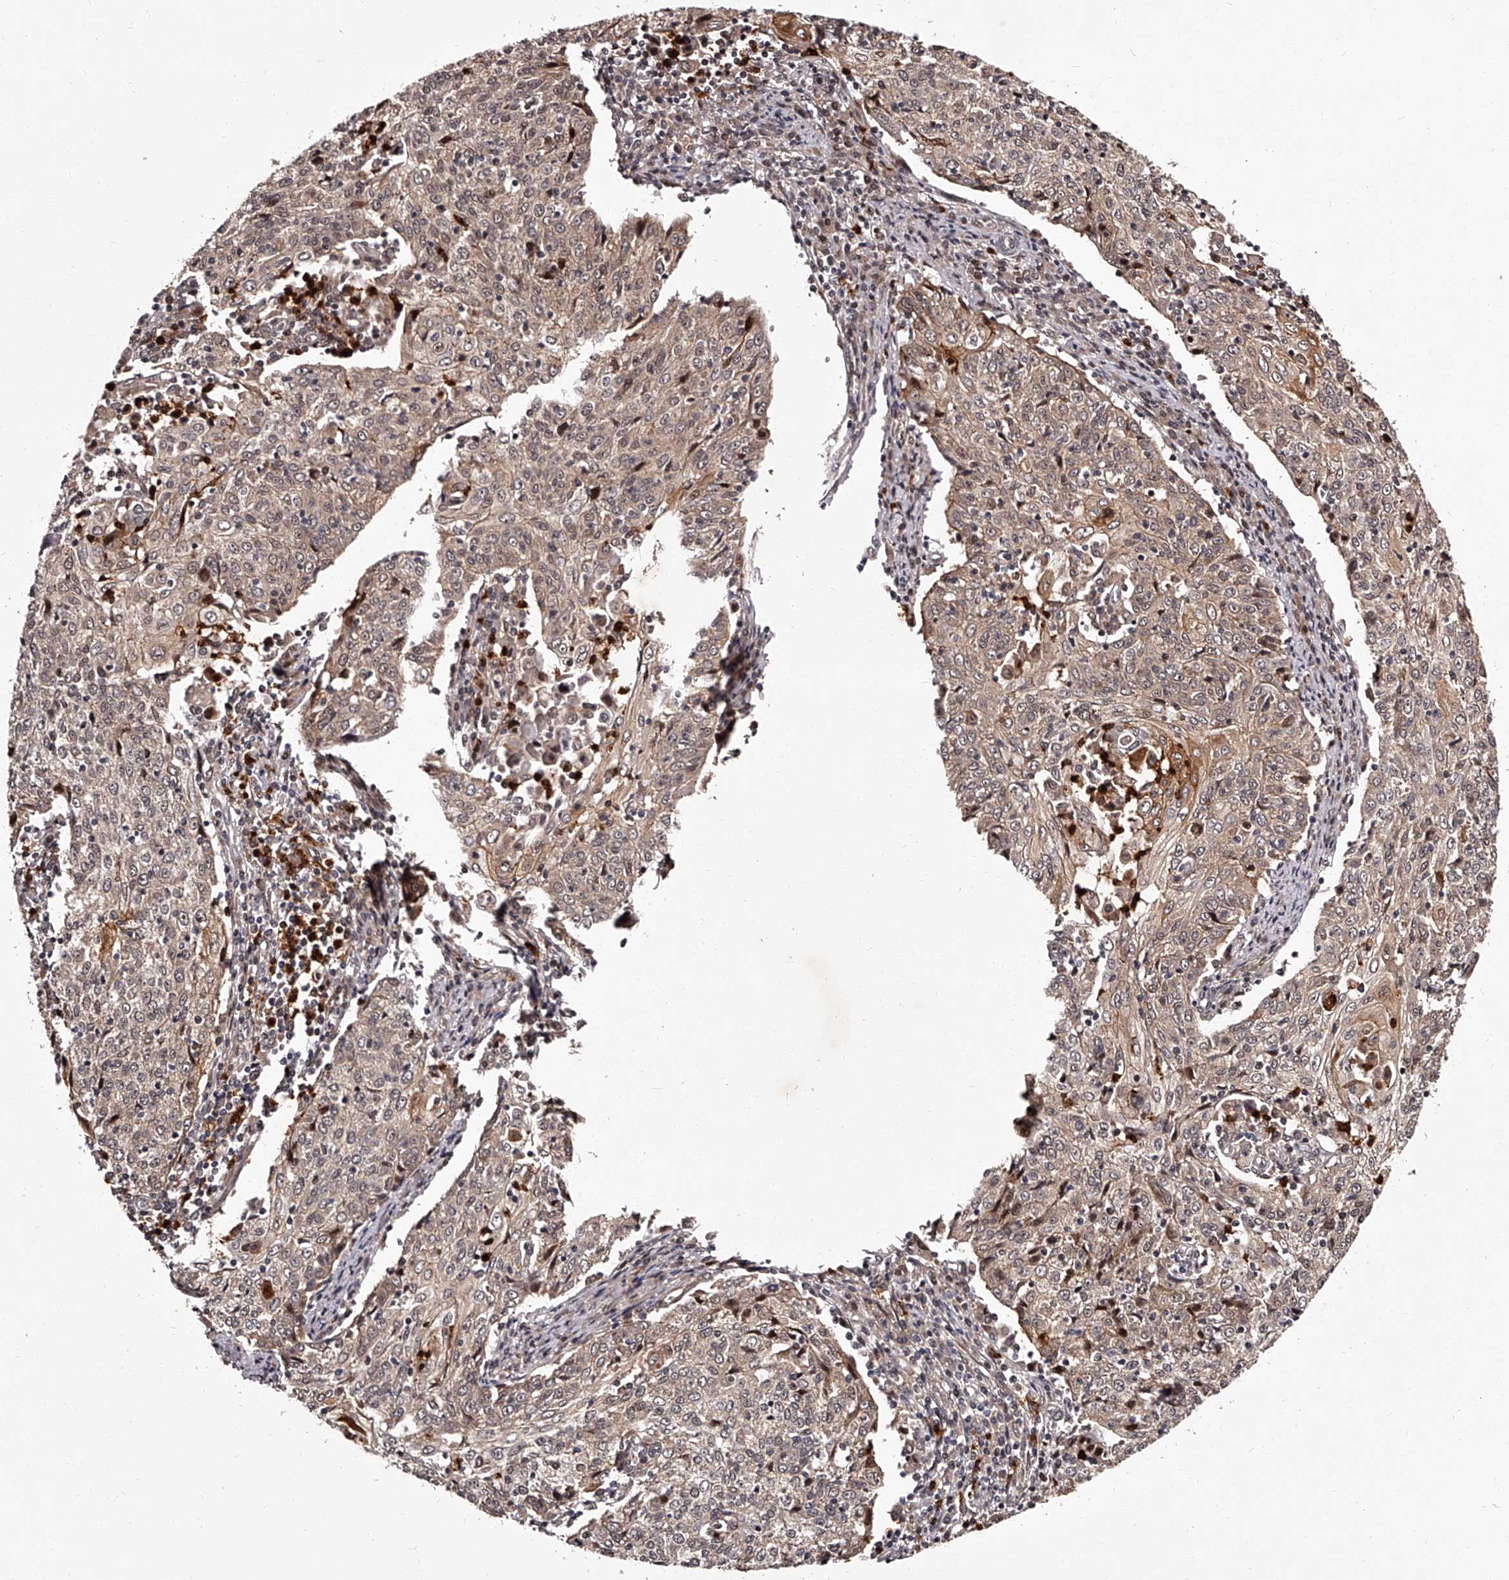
{"staining": {"intensity": "weak", "quantity": ">75%", "location": "cytoplasmic/membranous"}, "tissue": "cervical cancer", "cell_type": "Tumor cells", "image_type": "cancer", "snomed": [{"axis": "morphology", "description": "Squamous cell carcinoma, NOS"}, {"axis": "topography", "description": "Cervix"}], "caption": "A brown stain highlights weak cytoplasmic/membranous positivity of a protein in human cervical squamous cell carcinoma tumor cells.", "gene": "RSC1A1", "patient": {"sex": "female", "age": 48}}